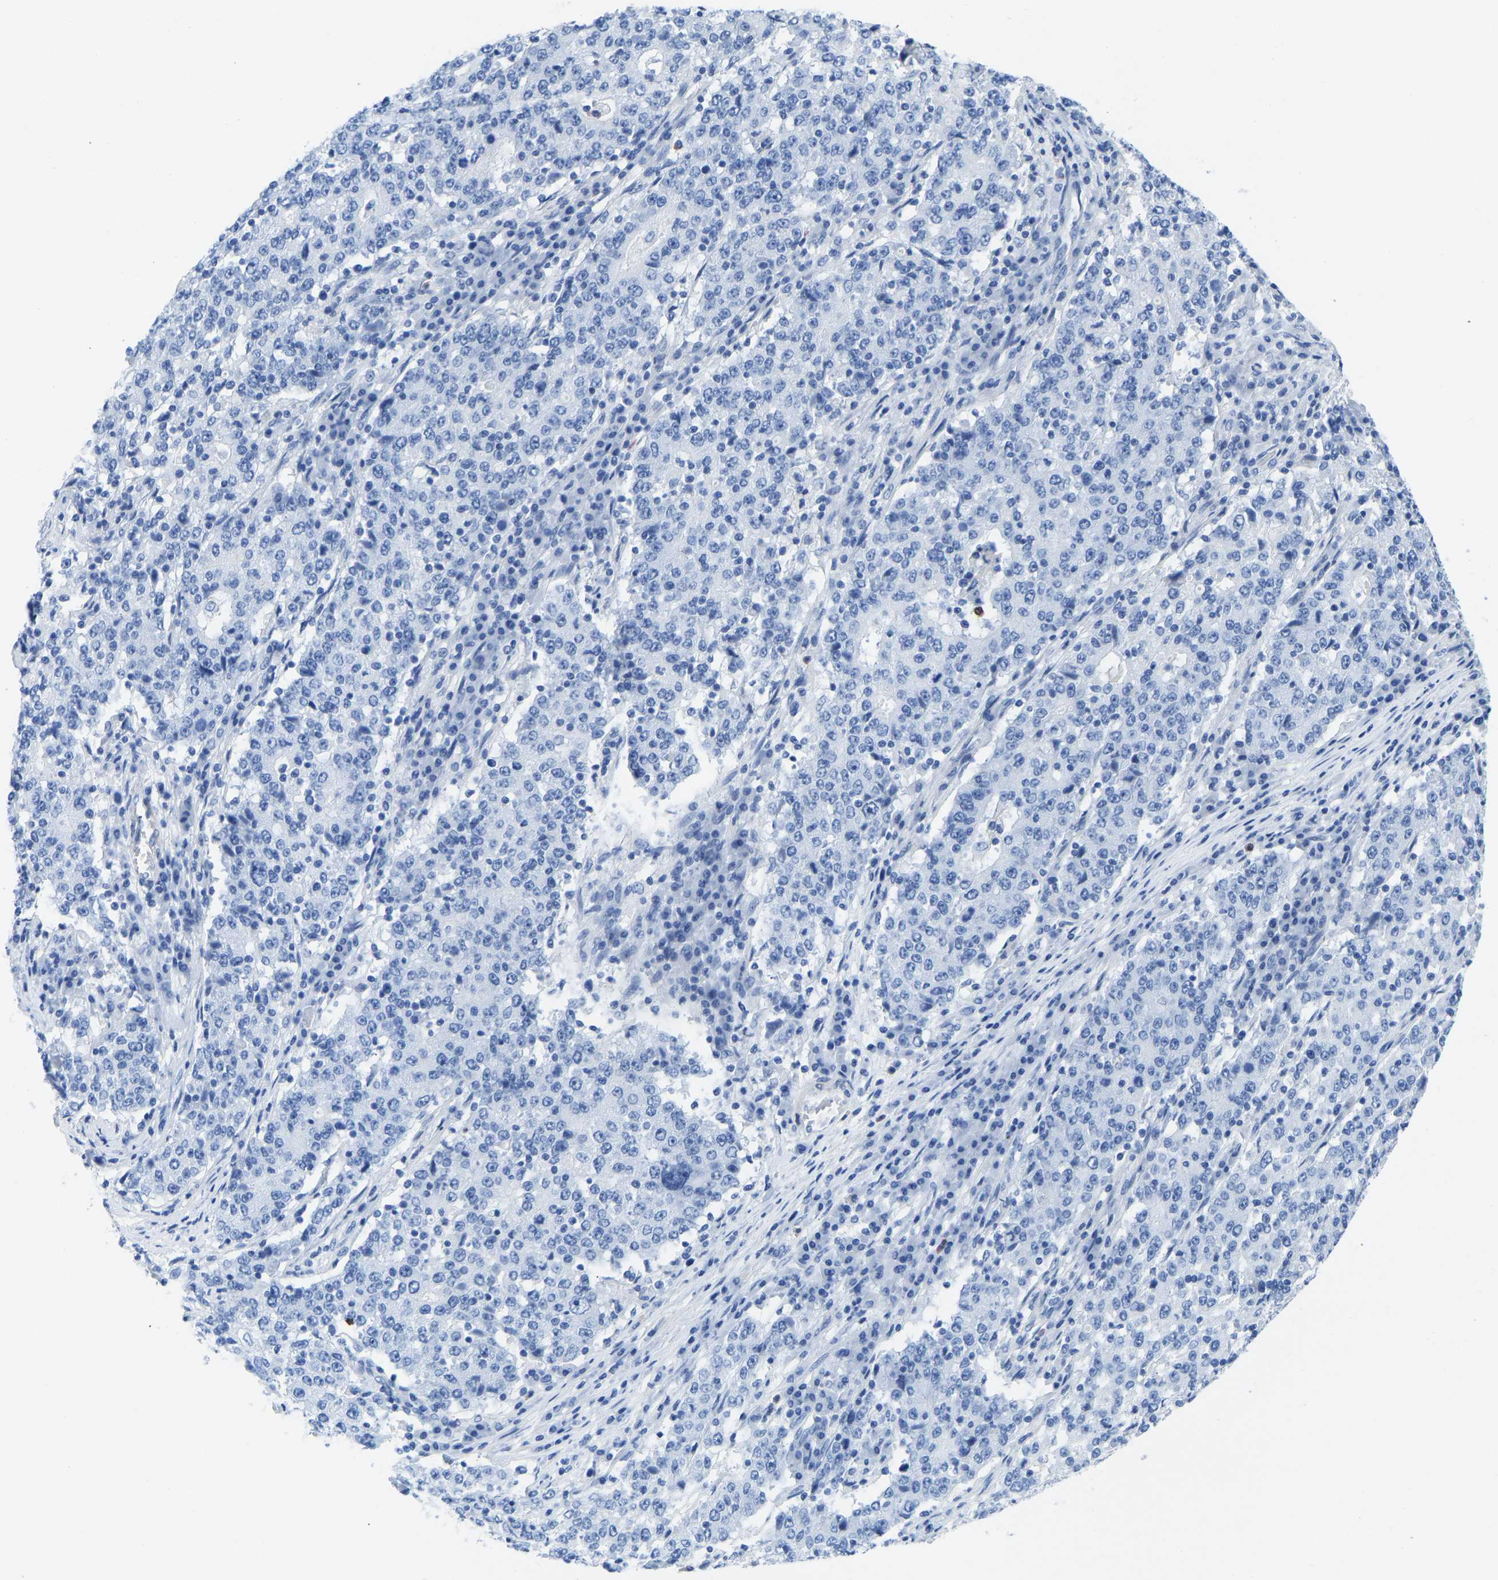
{"staining": {"intensity": "negative", "quantity": "none", "location": "none"}, "tissue": "stomach cancer", "cell_type": "Tumor cells", "image_type": "cancer", "snomed": [{"axis": "morphology", "description": "Adenocarcinoma, NOS"}, {"axis": "topography", "description": "Stomach"}], "caption": "An immunohistochemistry image of stomach adenocarcinoma is shown. There is no staining in tumor cells of stomach adenocarcinoma.", "gene": "NKAIN3", "patient": {"sex": "male", "age": 59}}